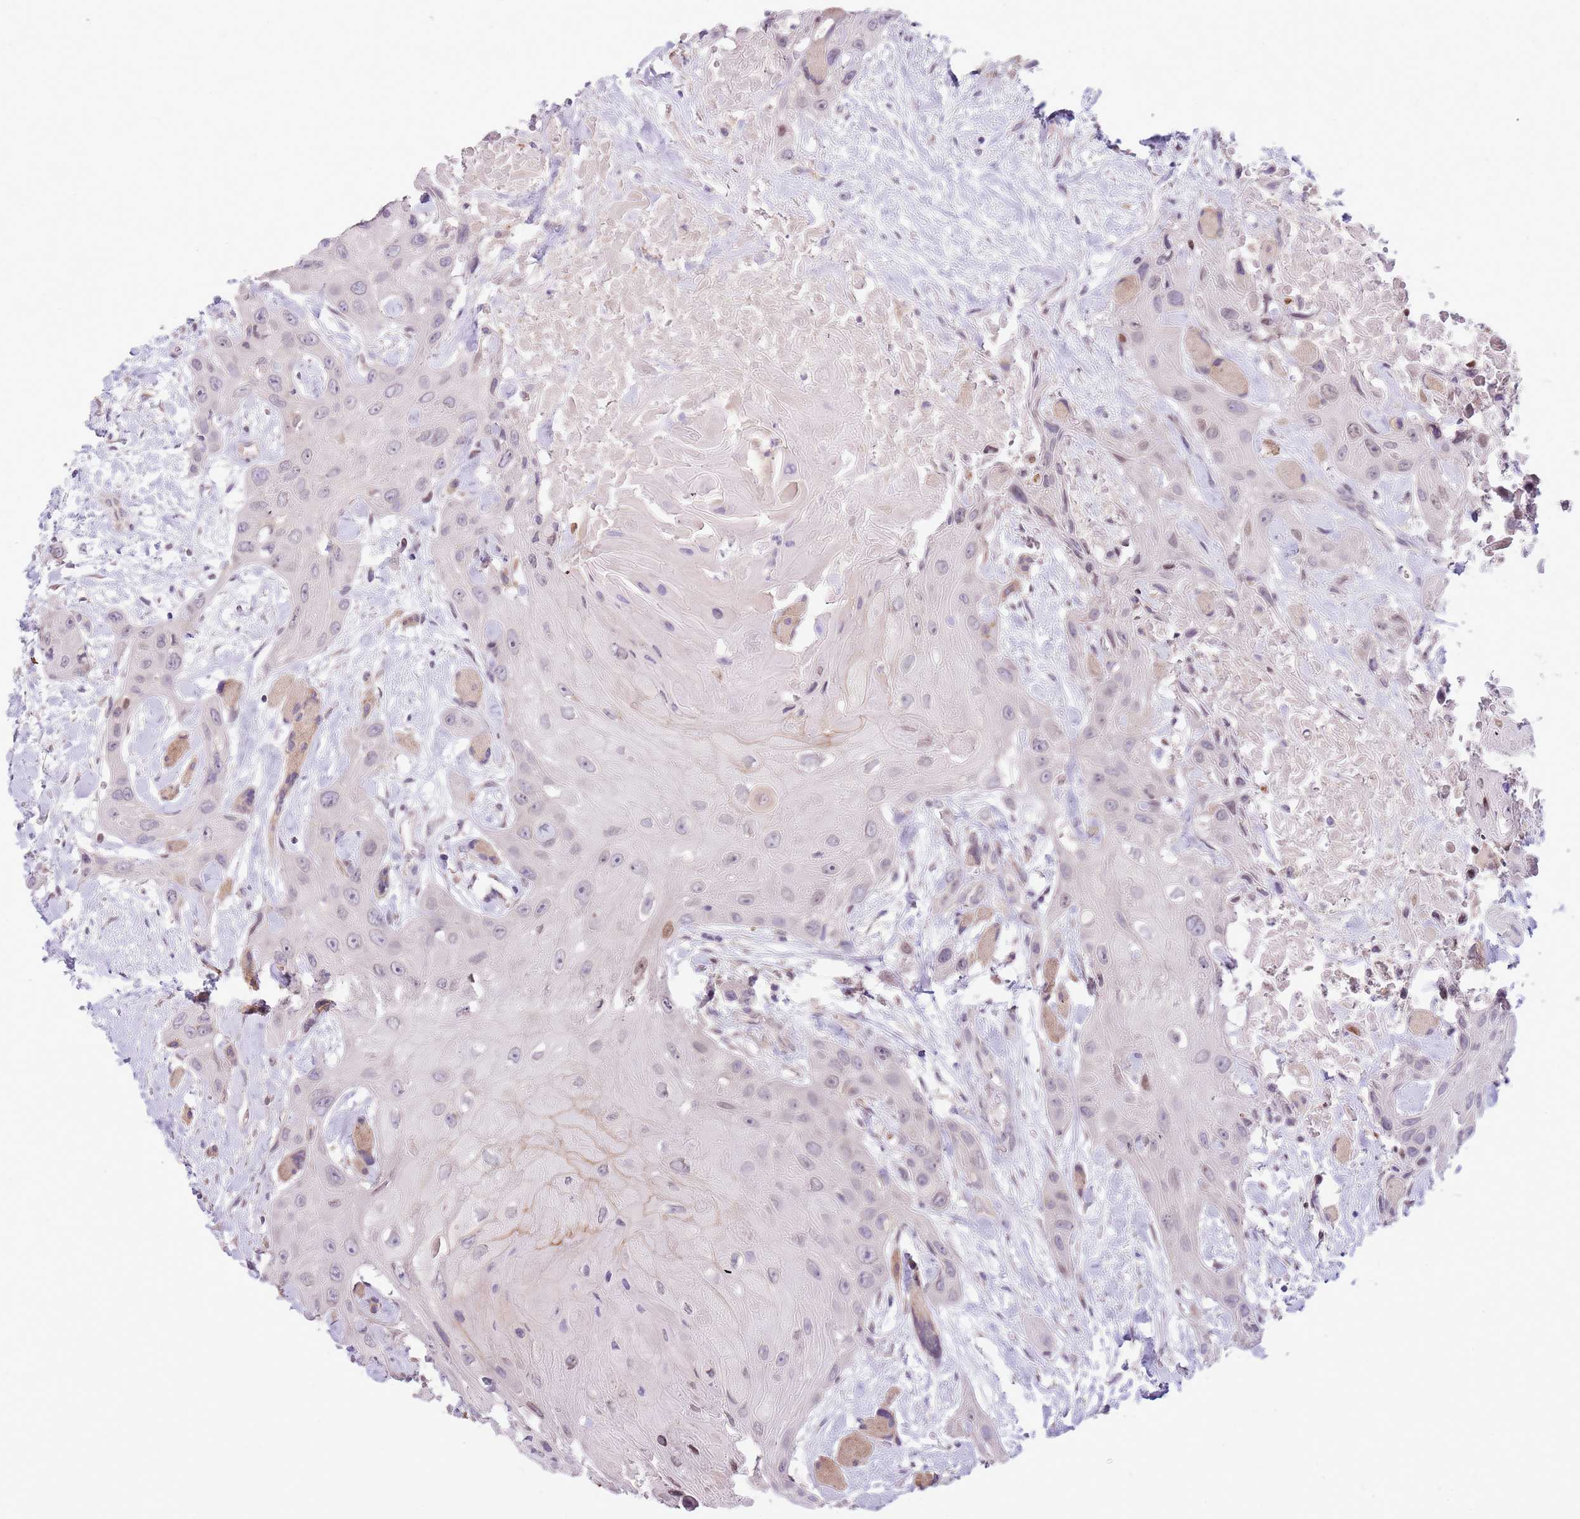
{"staining": {"intensity": "moderate", "quantity": "<25%", "location": "nuclear"}, "tissue": "head and neck cancer", "cell_type": "Tumor cells", "image_type": "cancer", "snomed": [{"axis": "morphology", "description": "Squamous cell carcinoma, NOS"}, {"axis": "topography", "description": "Head-Neck"}], "caption": "About <25% of tumor cells in human squamous cell carcinoma (head and neck) reveal moderate nuclear protein staining as visualized by brown immunohistochemical staining.", "gene": "CCND2", "patient": {"sex": "male", "age": 81}}